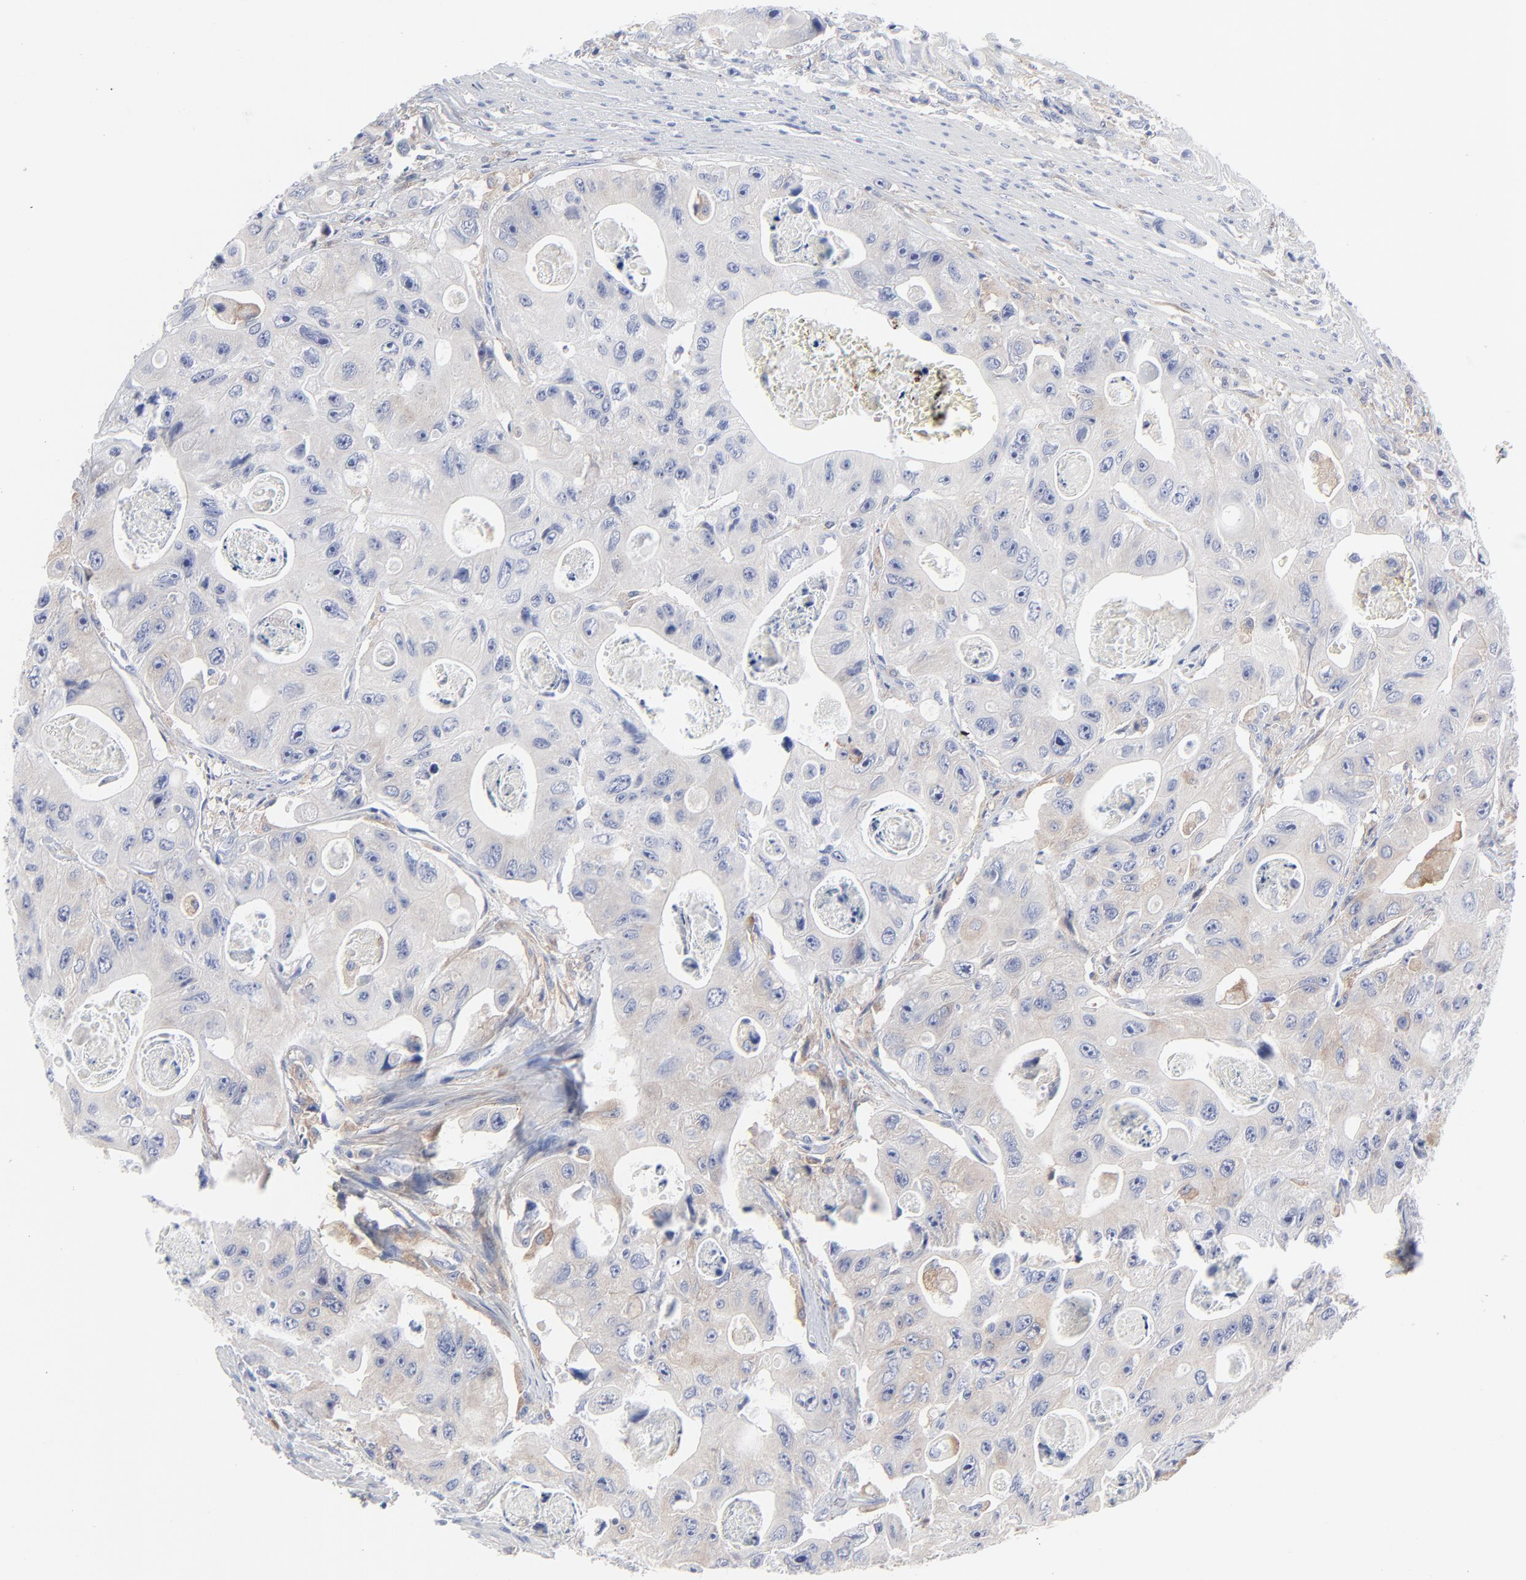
{"staining": {"intensity": "negative", "quantity": "none", "location": "none"}, "tissue": "colorectal cancer", "cell_type": "Tumor cells", "image_type": "cancer", "snomed": [{"axis": "morphology", "description": "Adenocarcinoma, NOS"}, {"axis": "topography", "description": "Colon"}], "caption": "There is no significant positivity in tumor cells of colorectal cancer (adenocarcinoma).", "gene": "STAT2", "patient": {"sex": "female", "age": 46}}